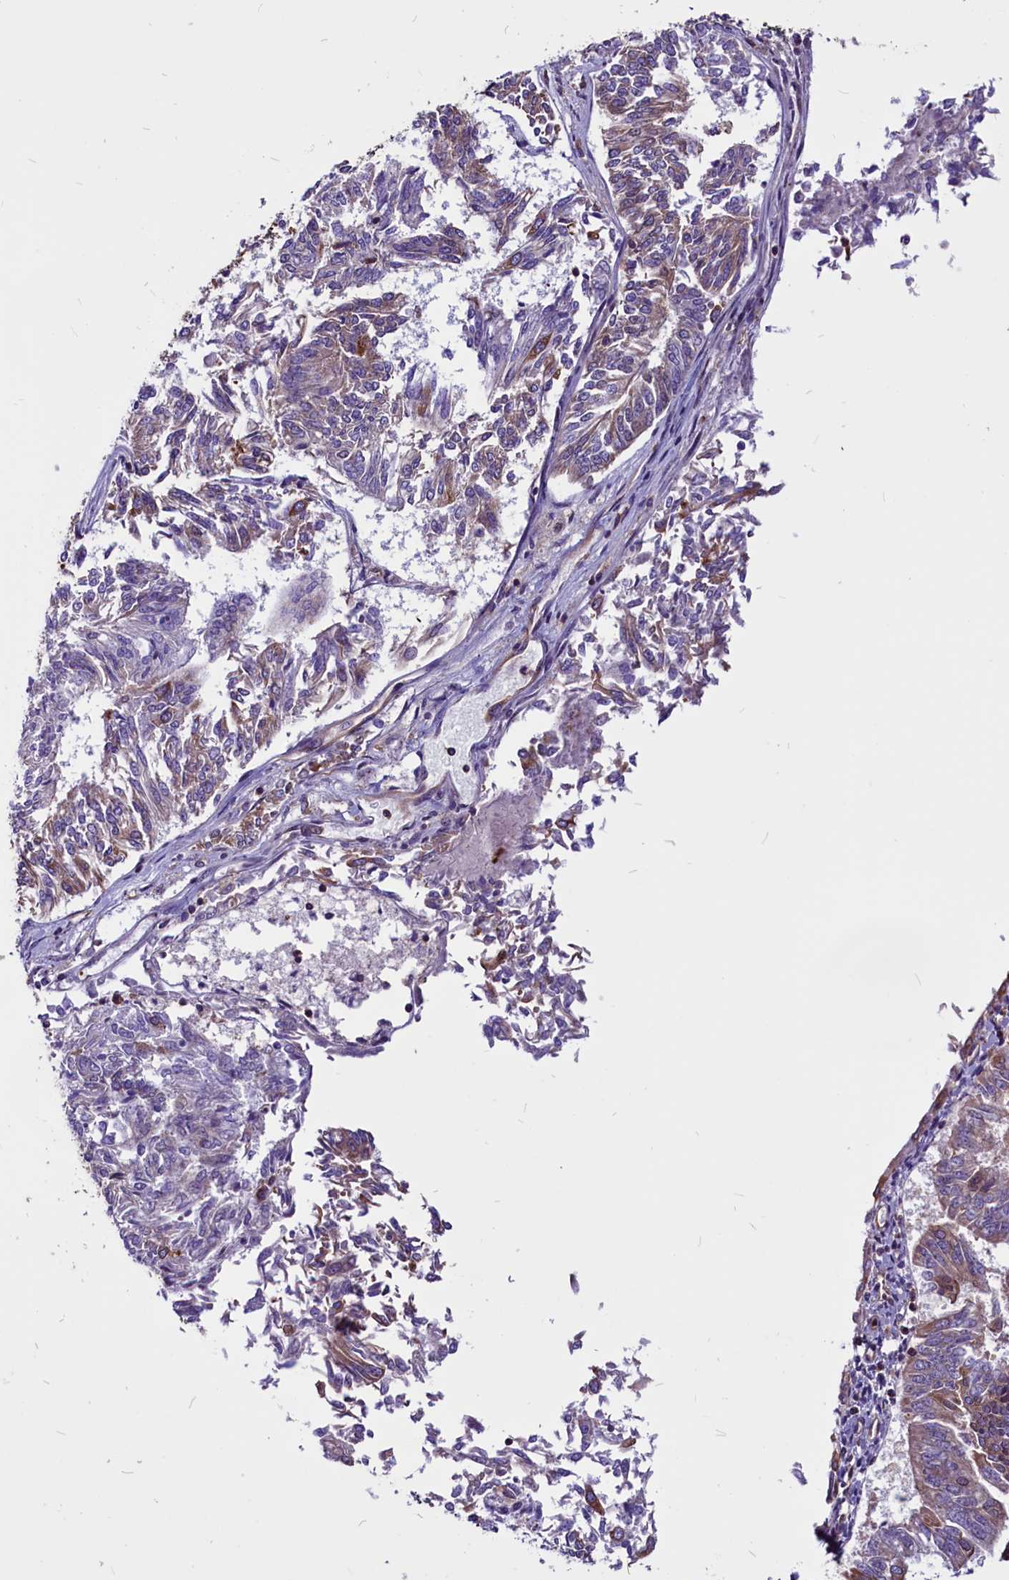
{"staining": {"intensity": "weak", "quantity": "25%-75%", "location": "cytoplasmic/membranous"}, "tissue": "endometrial cancer", "cell_type": "Tumor cells", "image_type": "cancer", "snomed": [{"axis": "morphology", "description": "Adenocarcinoma, NOS"}, {"axis": "topography", "description": "Endometrium"}], "caption": "IHC of endometrial cancer reveals low levels of weak cytoplasmic/membranous expression in approximately 25%-75% of tumor cells. (IHC, brightfield microscopy, high magnification).", "gene": "EIF3G", "patient": {"sex": "female", "age": 58}}